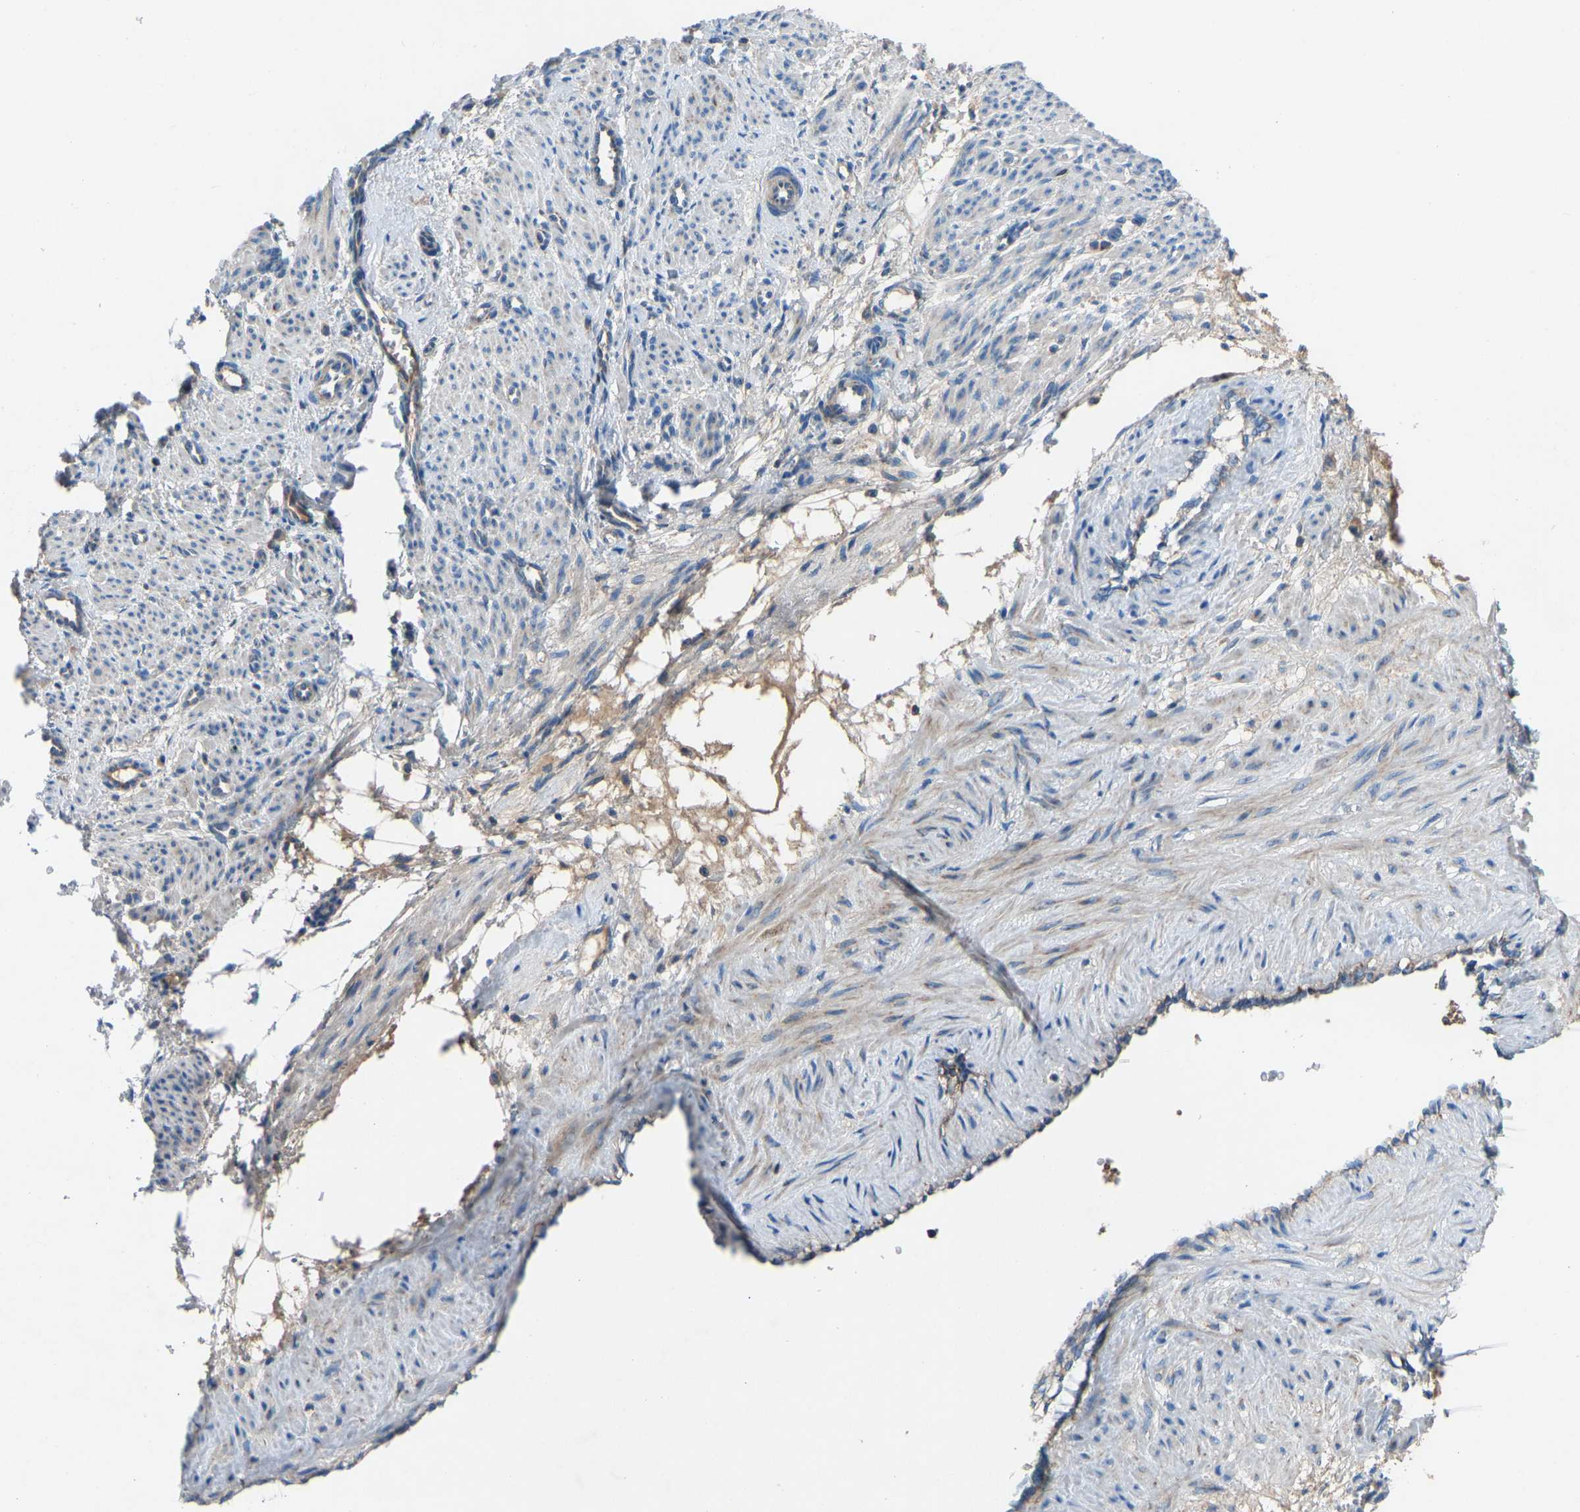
{"staining": {"intensity": "weak", "quantity": ">75%", "location": "cytoplasmic/membranous"}, "tissue": "smooth muscle", "cell_type": "Smooth muscle cells", "image_type": "normal", "snomed": [{"axis": "morphology", "description": "Normal tissue, NOS"}, {"axis": "topography", "description": "Endometrium"}], "caption": "This is a photomicrograph of IHC staining of unremarkable smooth muscle, which shows weak expression in the cytoplasmic/membranous of smooth muscle cells.", "gene": "GRK6", "patient": {"sex": "female", "age": 33}}